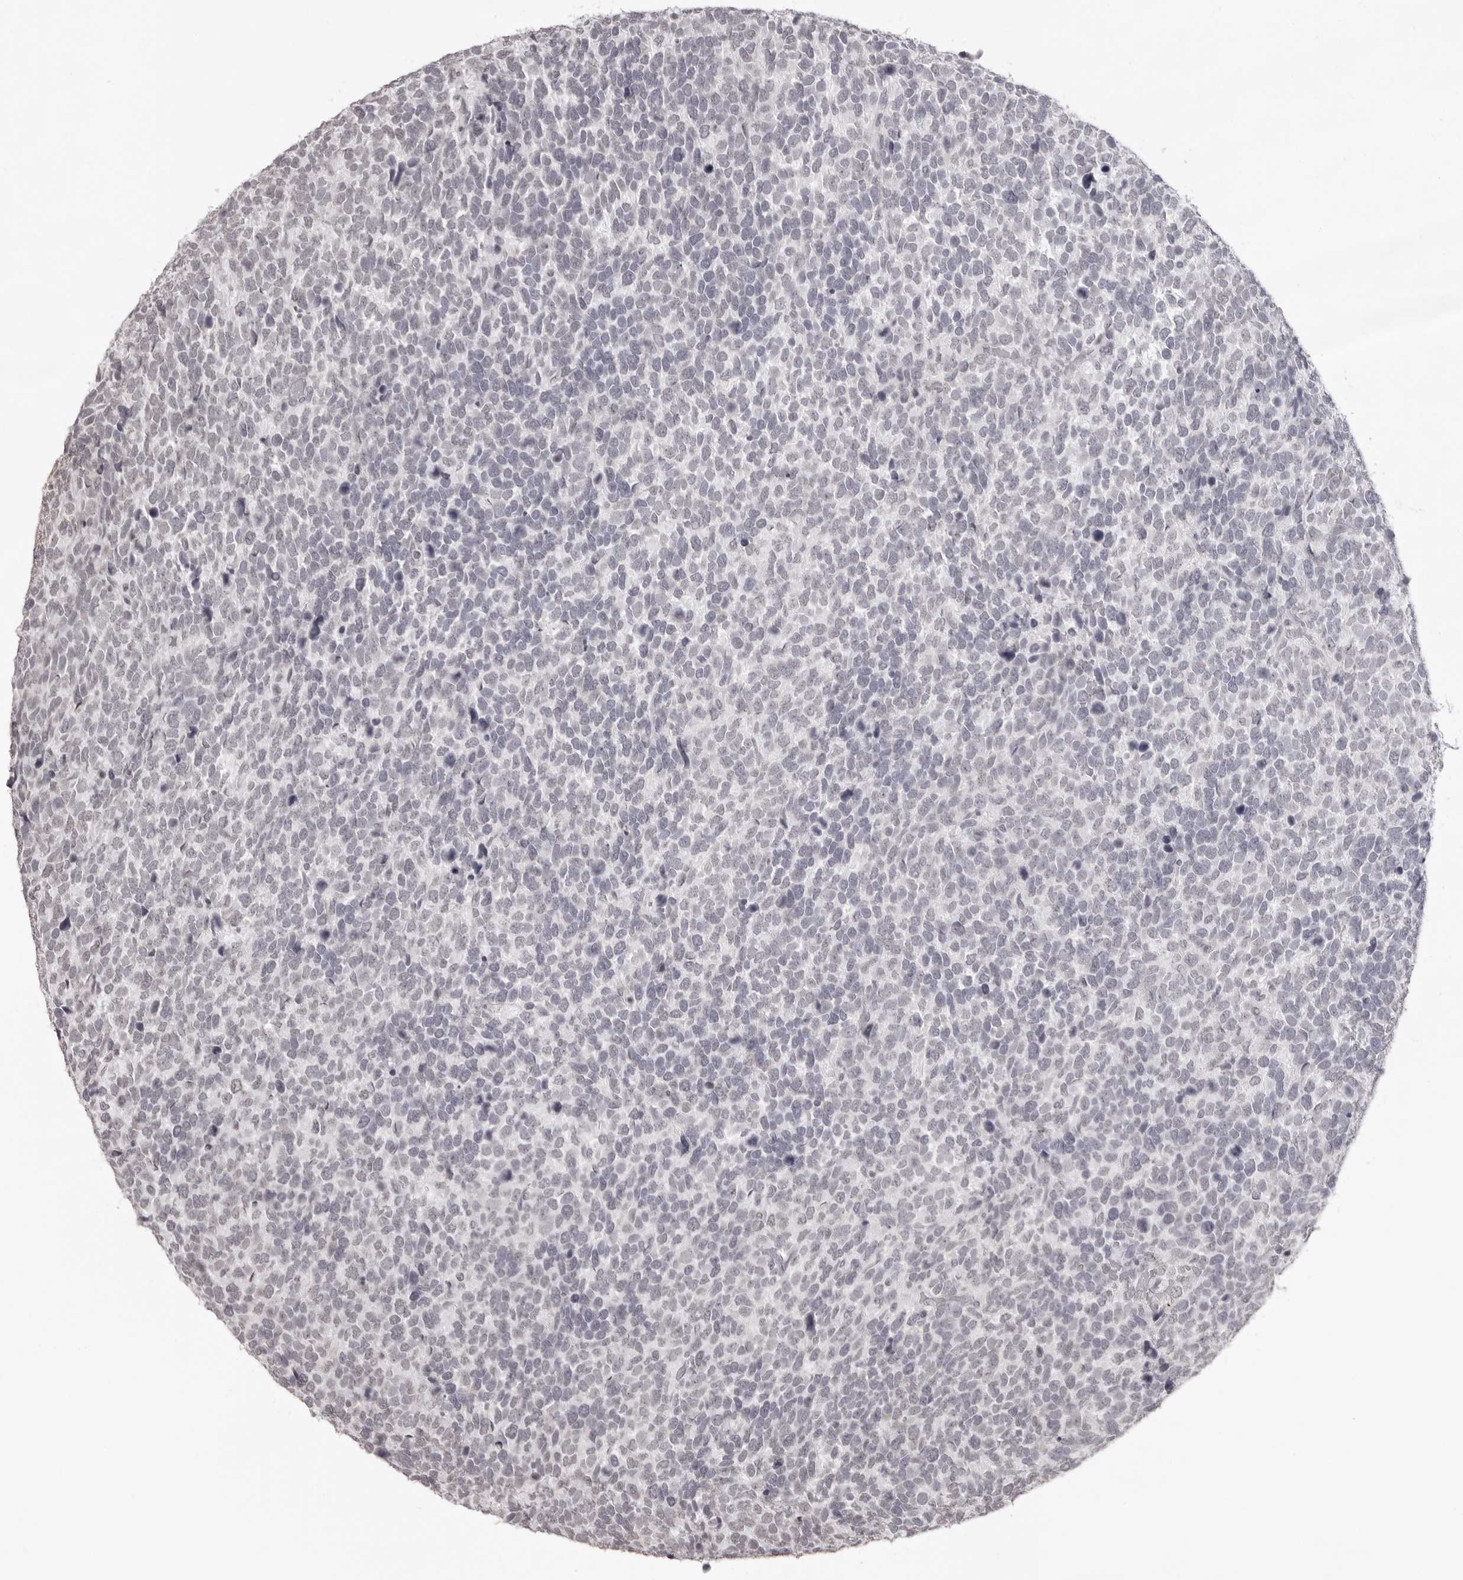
{"staining": {"intensity": "negative", "quantity": "none", "location": "none"}, "tissue": "urothelial cancer", "cell_type": "Tumor cells", "image_type": "cancer", "snomed": [{"axis": "morphology", "description": "Urothelial carcinoma, High grade"}, {"axis": "topography", "description": "Urinary bladder"}], "caption": "Protein analysis of urothelial cancer exhibits no significant positivity in tumor cells.", "gene": "NTM", "patient": {"sex": "female", "age": 82}}